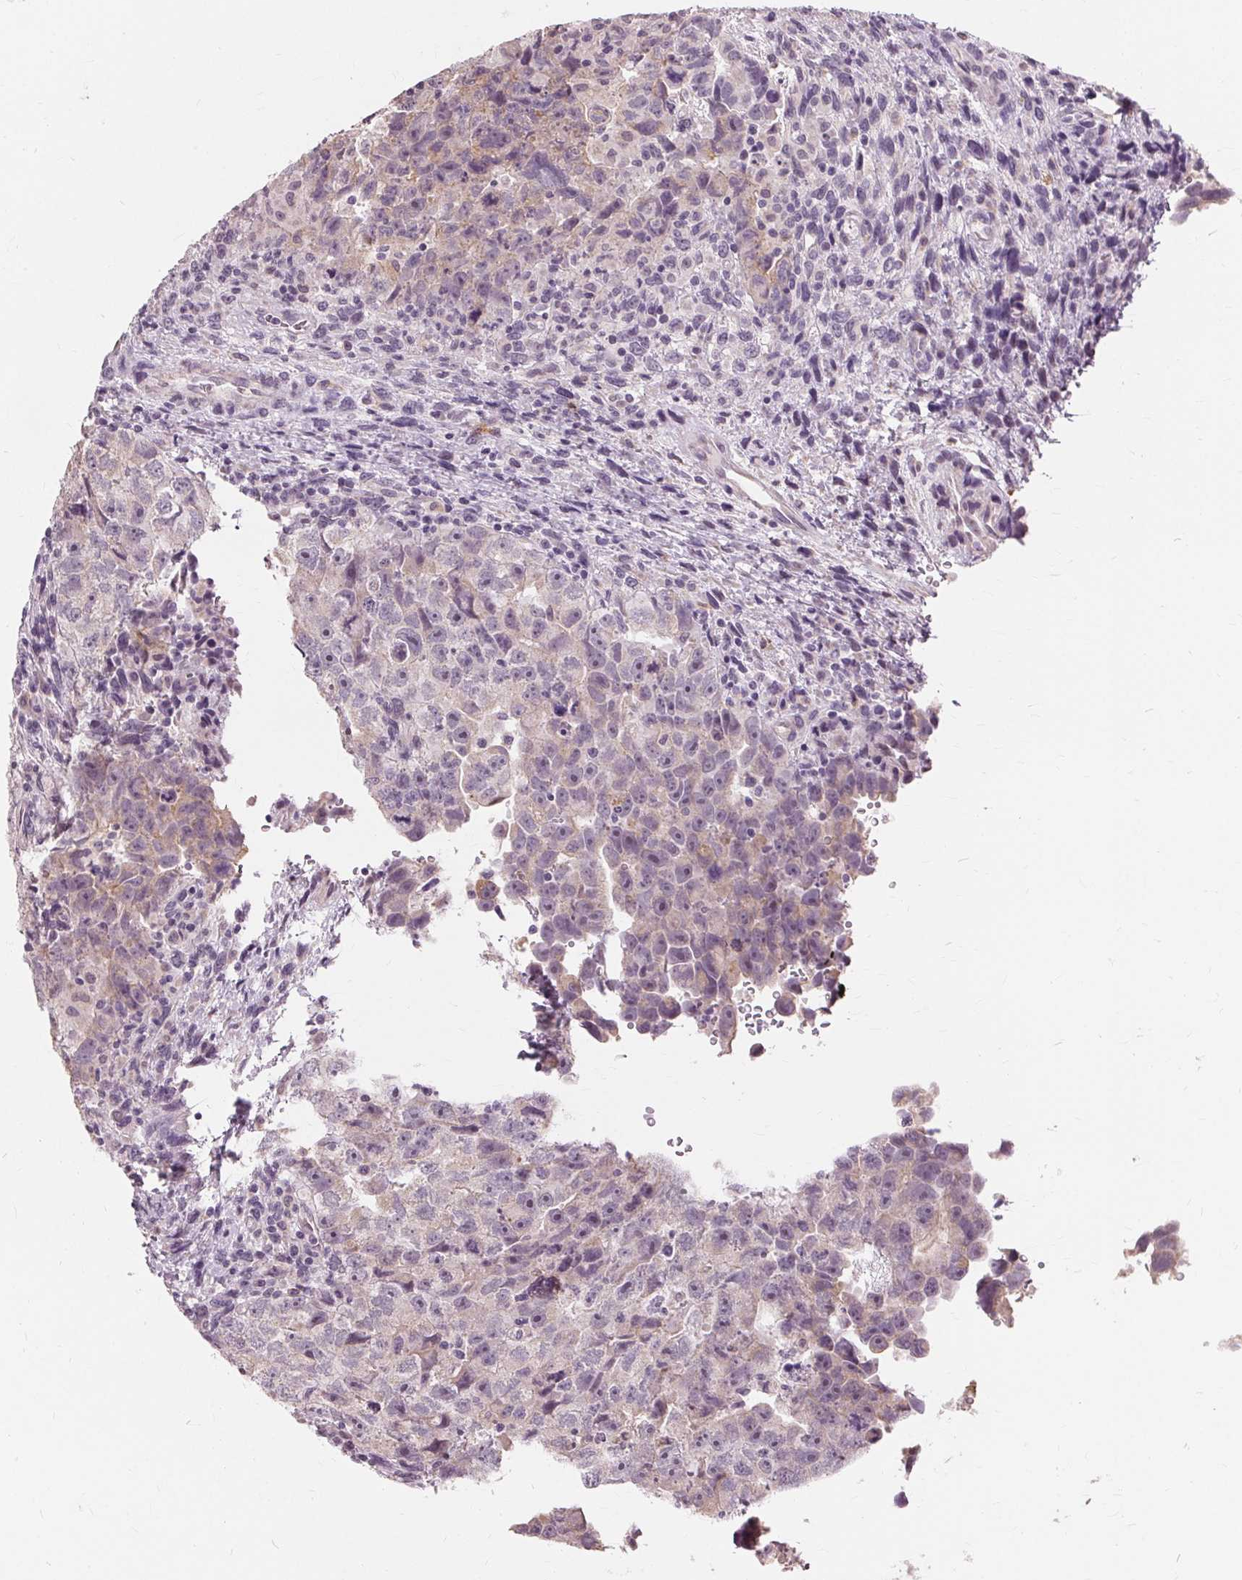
{"staining": {"intensity": "weak", "quantity": "25%-75%", "location": "cytoplasmic/membranous"}, "tissue": "testis cancer", "cell_type": "Tumor cells", "image_type": "cancer", "snomed": [{"axis": "morphology", "description": "Carcinoma, Embryonal, NOS"}, {"axis": "topography", "description": "Testis"}], "caption": "A high-resolution image shows immunohistochemistry staining of testis cancer (embryonal carcinoma), which displays weak cytoplasmic/membranous positivity in about 25%-75% of tumor cells. (brown staining indicates protein expression, while blue staining denotes nuclei).", "gene": "SIGLEC6", "patient": {"sex": "male", "age": 24}}